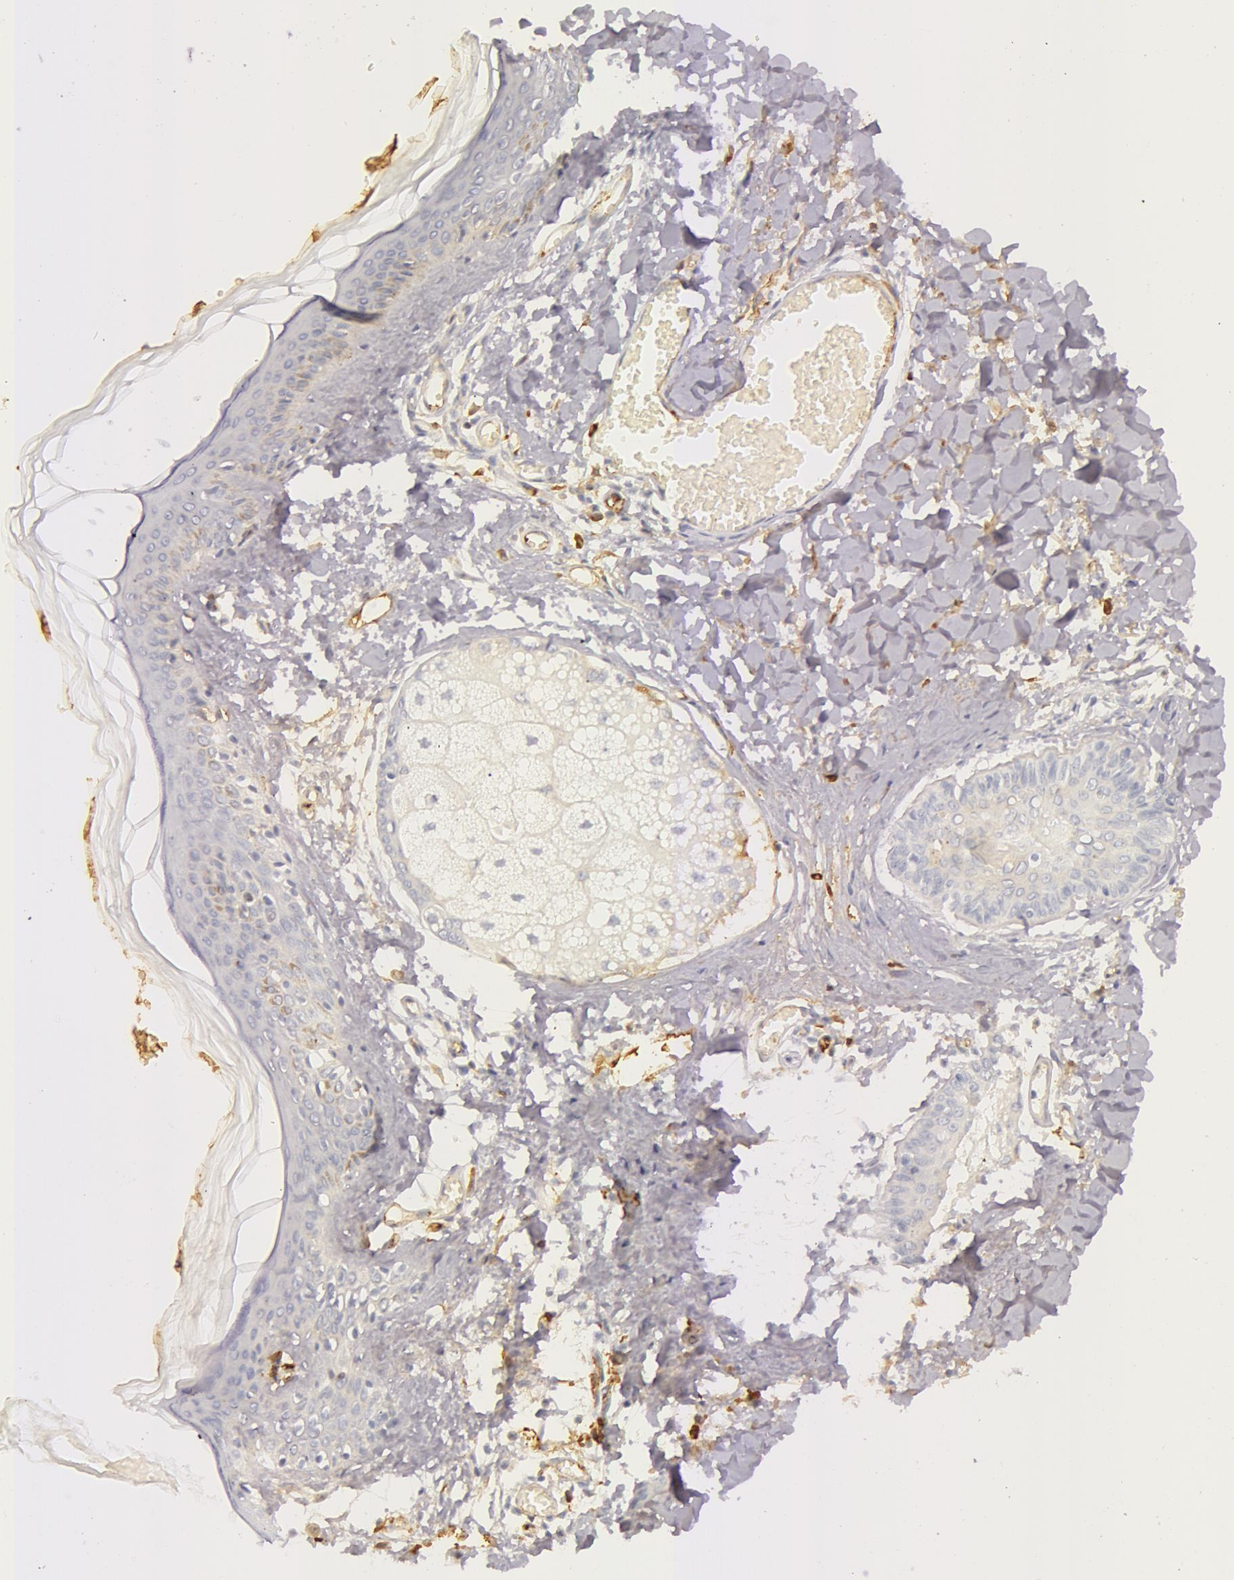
{"staining": {"intensity": "negative", "quantity": "none", "location": "none"}, "tissue": "skin", "cell_type": "Fibroblasts", "image_type": "normal", "snomed": [{"axis": "morphology", "description": "Normal tissue, NOS"}, {"axis": "morphology", "description": "Sarcoma, NOS"}, {"axis": "topography", "description": "Skin"}, {"axis": "topography", "description": "Soft tissue"}], "caption": "An IHC photomicrograph of benign skin is shown. There is no staining in fibroblasts of skin. (DAB (3,3'-diaminobenzidine) immunohistochemistry (IHC), high magnification).", "gene": "C4BPA", "patient": {"sex": "female", "age": 51}}